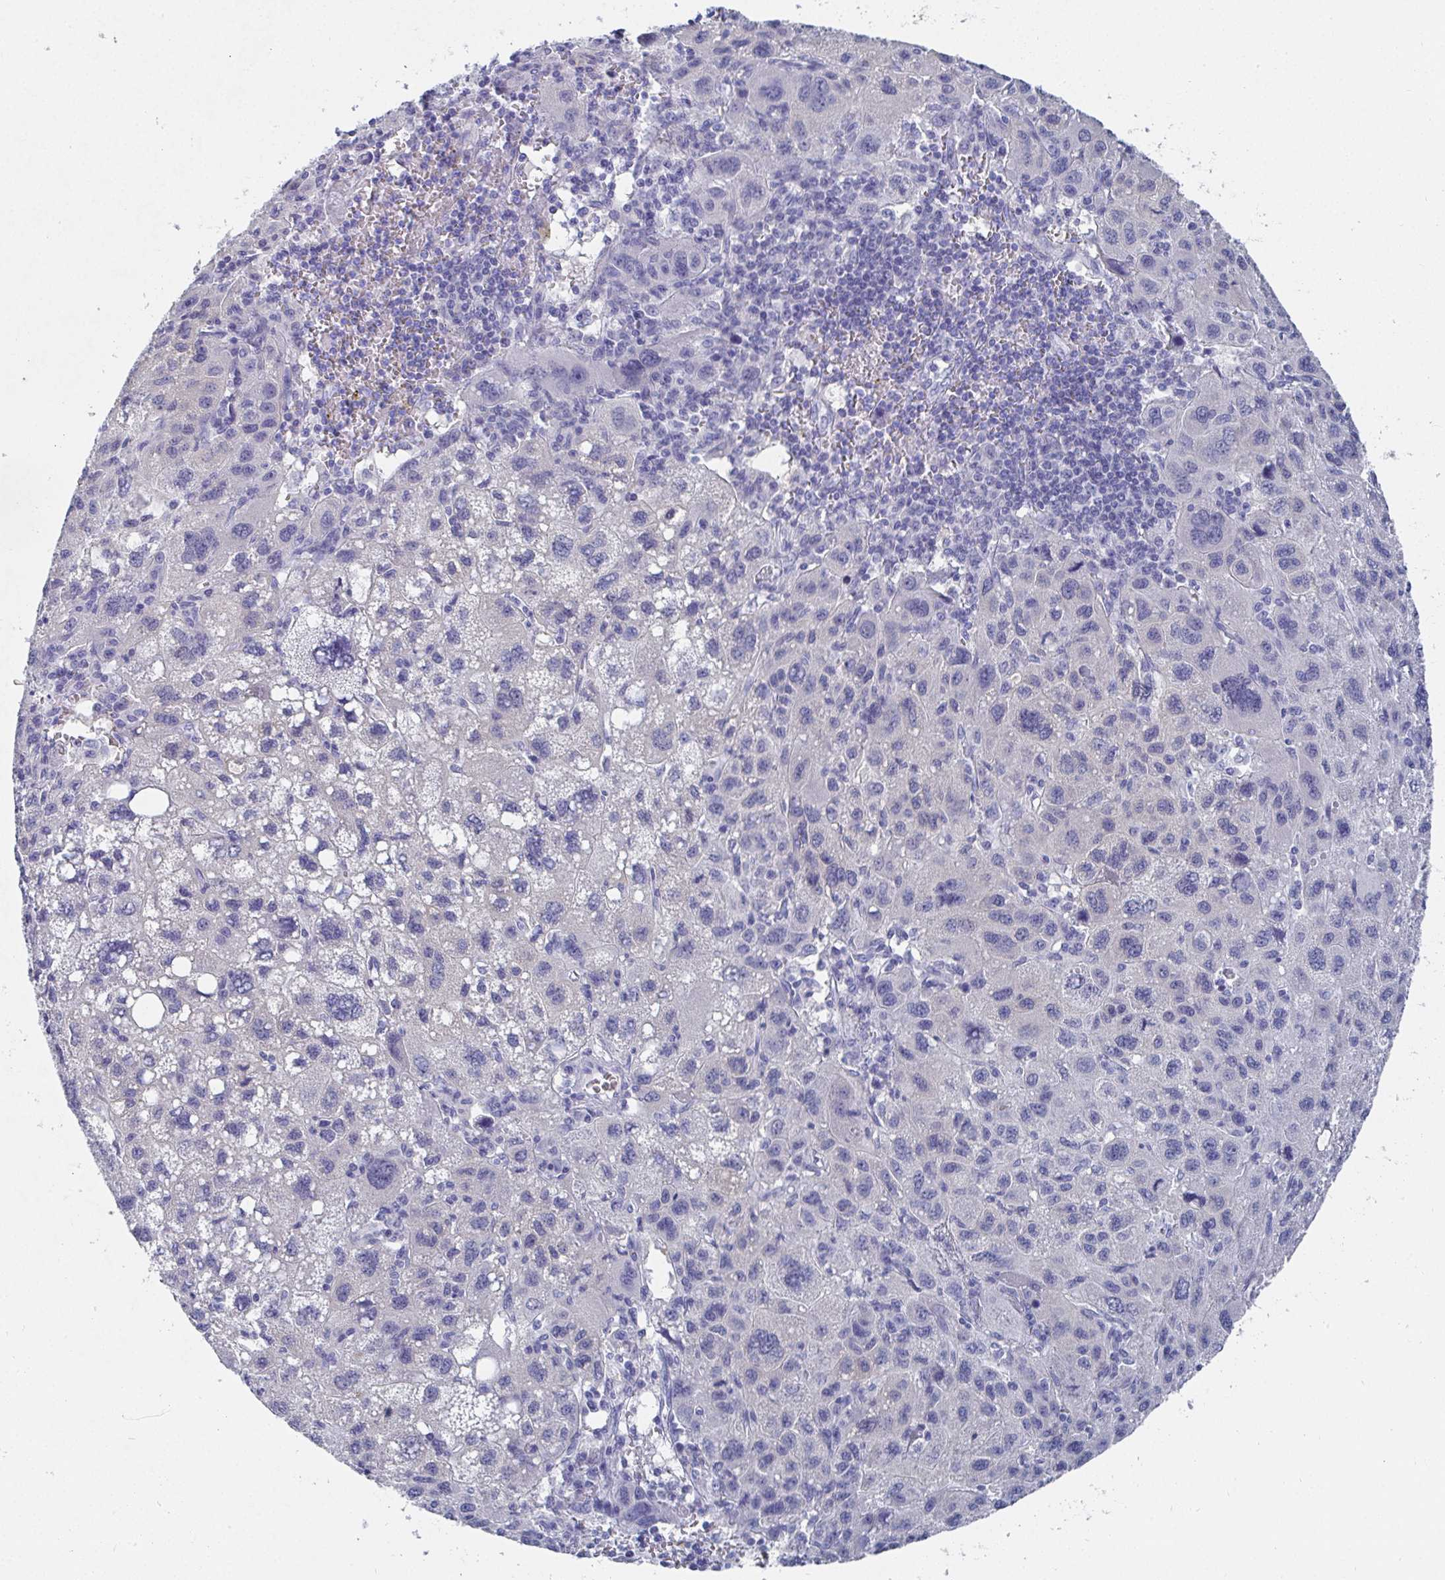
{"staining": {"intensity": "negative", "quantity": "none", "location": "none"}, "tissue": "liver cancer", "cell_type": "Tumor cells", "image_type": "cancer", "snomed": [{"axis": "morphology", "description": "Carcinoma, Hepatocellular, NOS"}, {"axis": "topography", "description": "Liver"}], "caption": "The image exhibits no staining of tumor cells in liver hepatocellular carcinoma.", "gene": "GRIA1", "patient": {"sex": "female", "age": 77}}